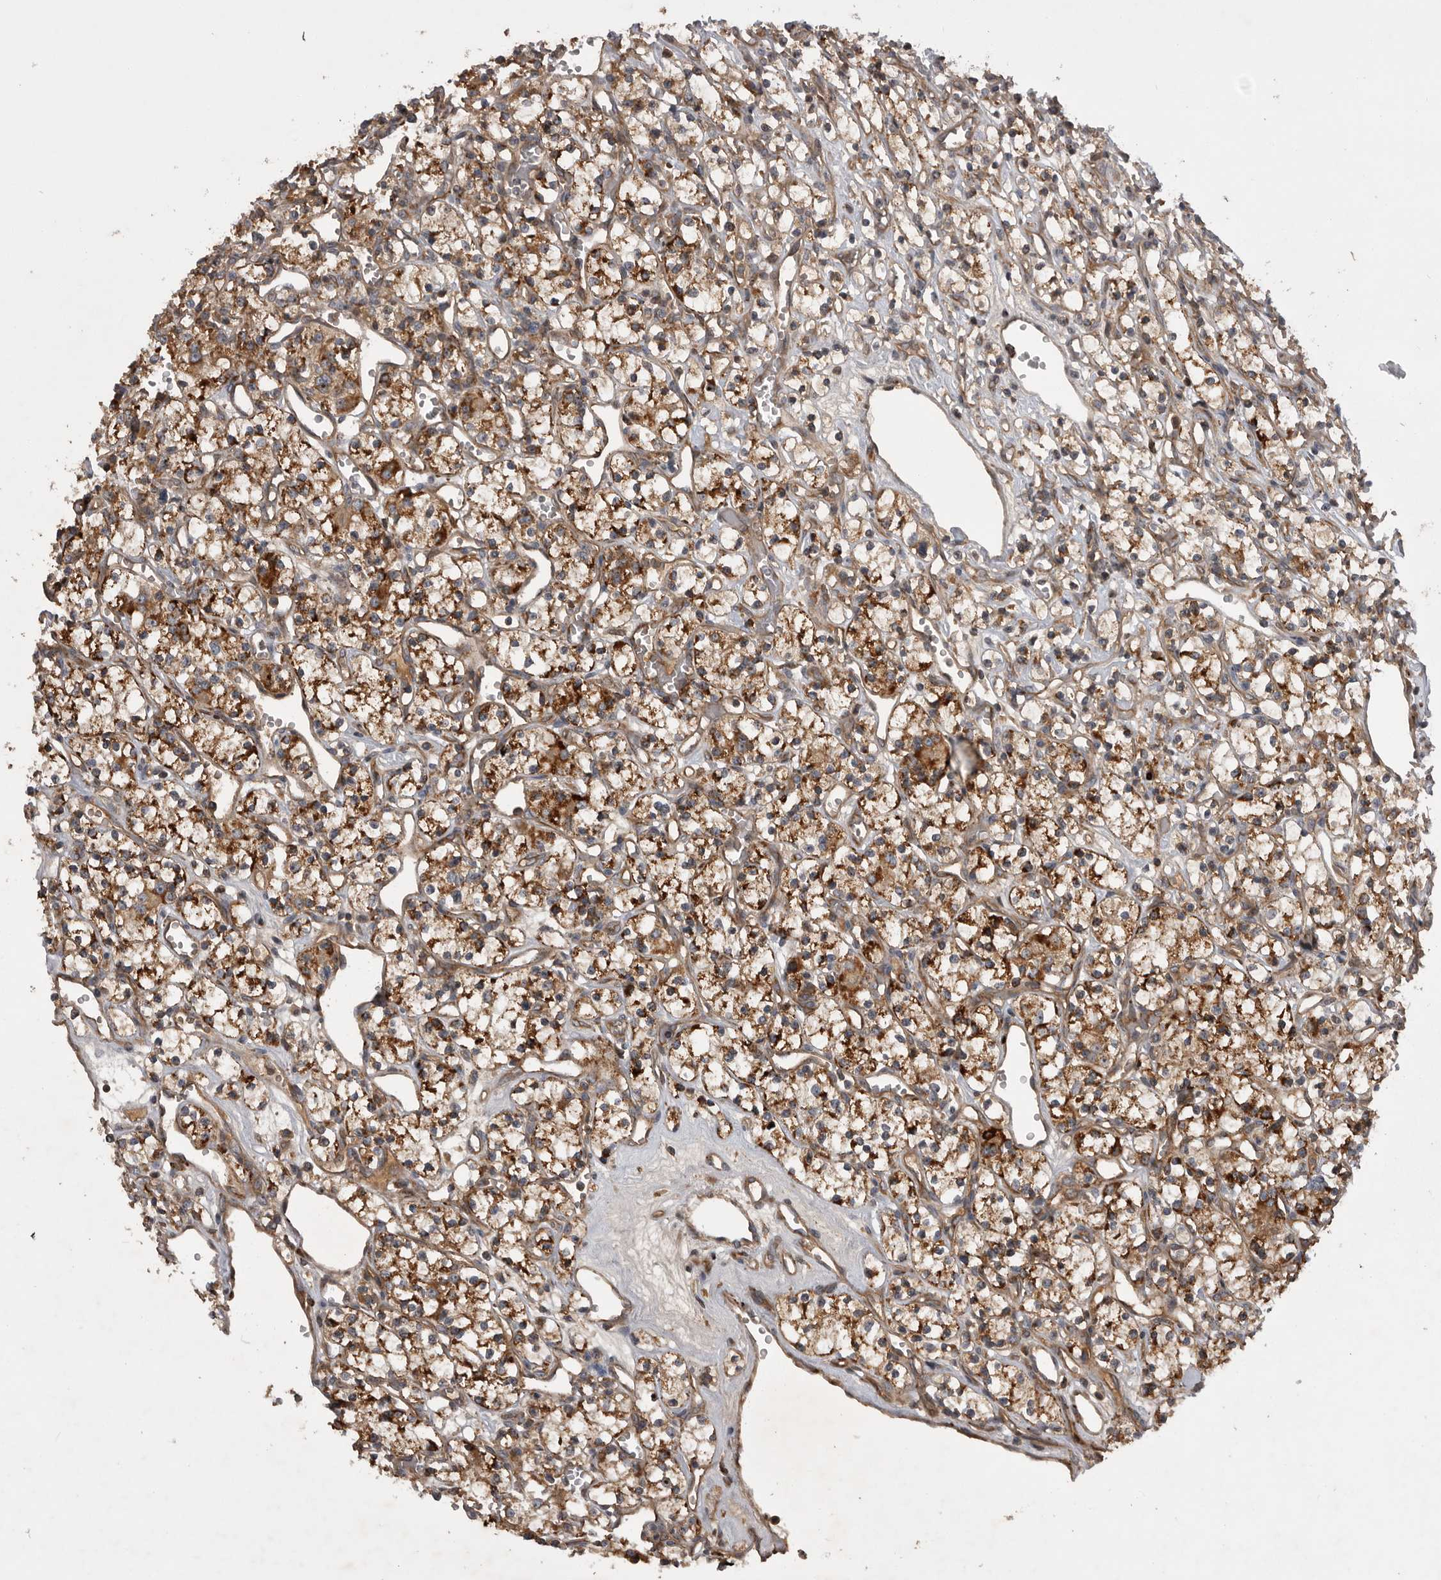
{"staining": {"intensity": "moderate", "quantity": ">75%", "location": "cytoplasmic/membranous"}, "tissue": "renal cancer", "cell_type": "Tumor cells", "image_type": "cancer", "snomed": [{"axis": "morphology", "description": "Adenocarcinoma, NOS"}, {"axis": "topography", "description": "Kidney"}], "caption": "Renal cancer tissue exhibits moderate cytoplasmic/membranous positivity in about >75% of tumor cells, visualized by immunohistochemistry.", "gene": "RAB3GAP2", "patient": {"sex": "female", "age": 59}}